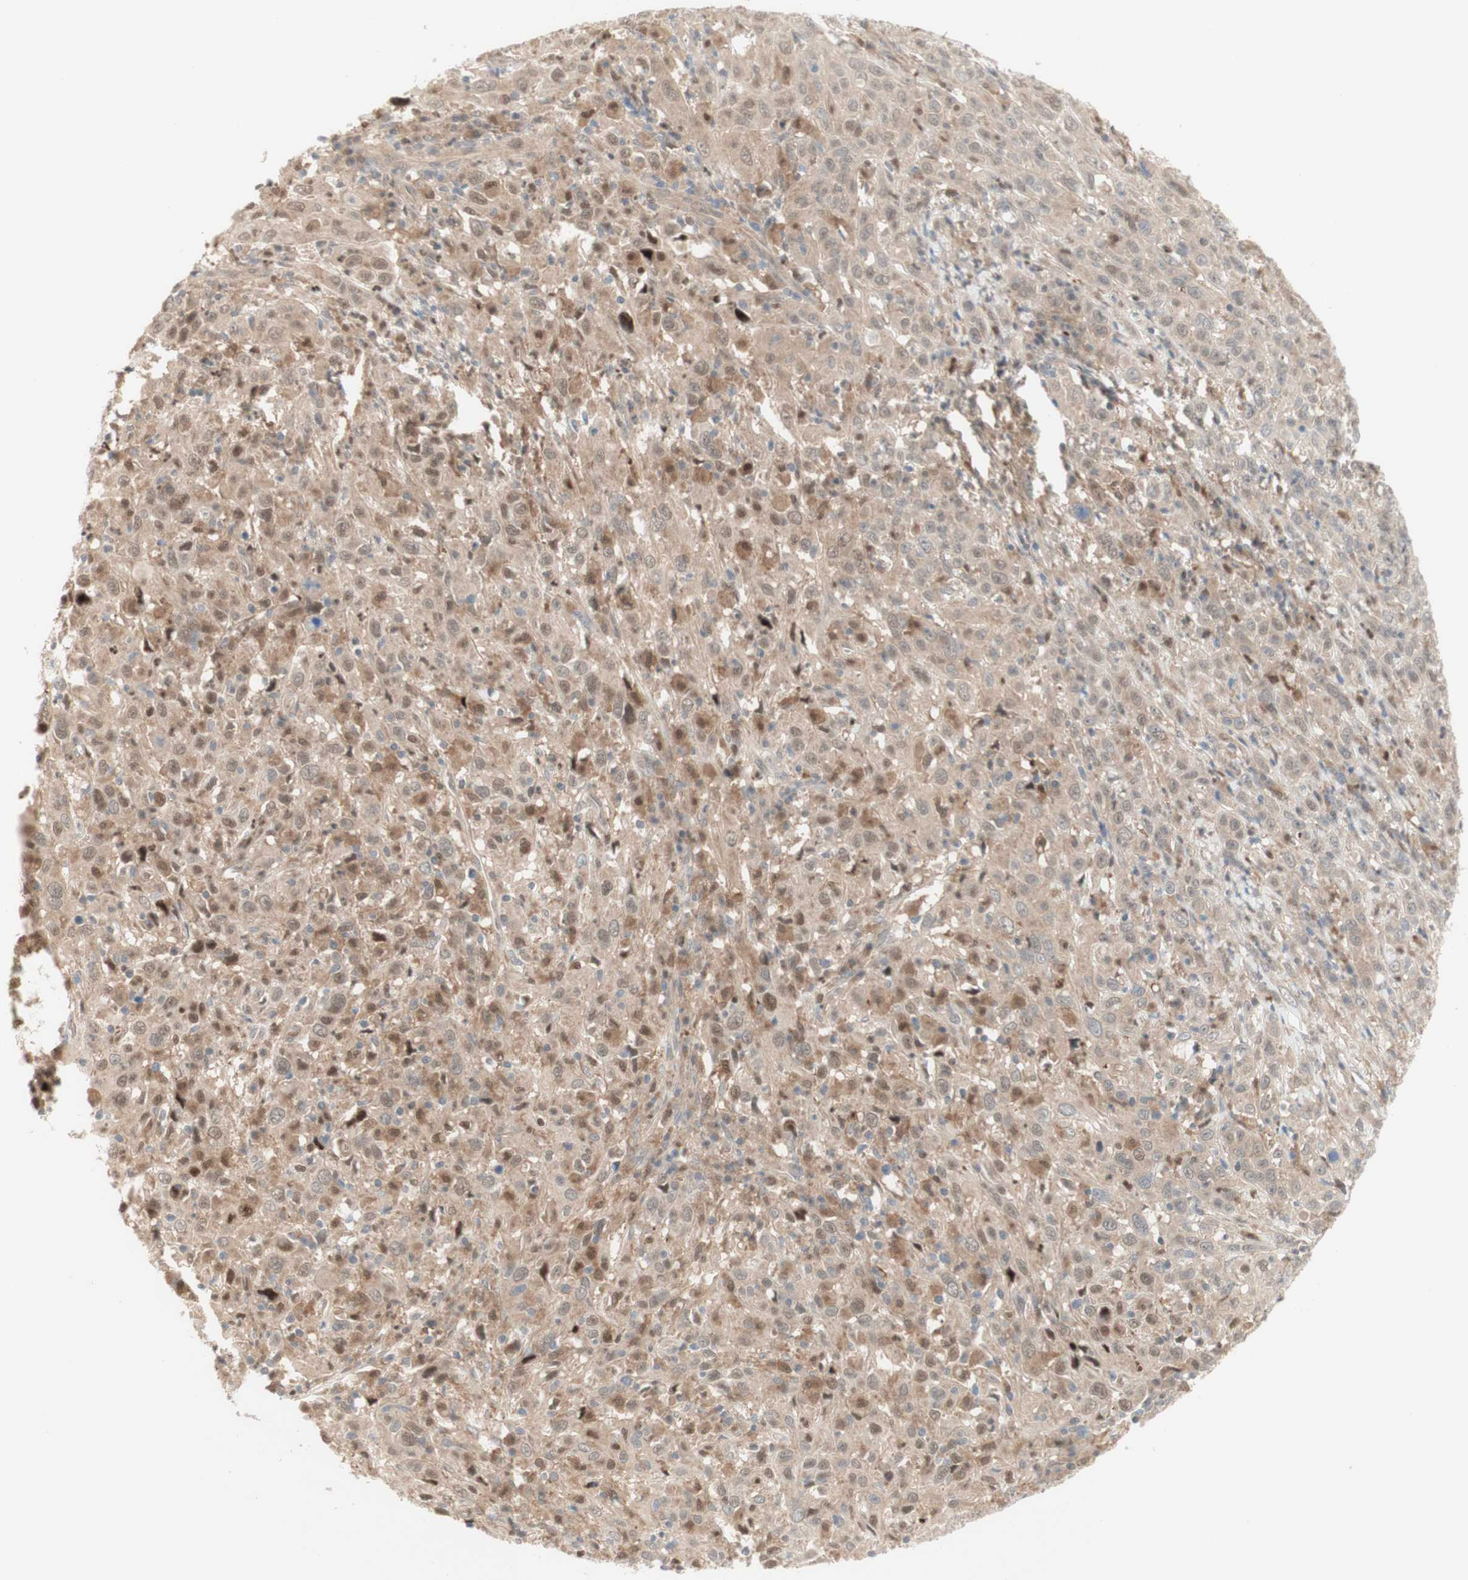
{"staining": {"intensity": "weak", "quantity": ">75%", "location": "cytoplasmic/membranous,nuclear"}, "tissue": "cervical cancer", "cell_type": "Tumor cells", "image_type": "cancer", "snomed": [{"axis": "morphology", "description": "Squamous cell carcinoma, NOS"}, {"axis": "topography", "description": "Cervix"}], "caption": "Squamous cell carcinoma (cervical) was stained to show a protein in brown. There is low levels of weak cytoplasmic/membranous and nuclear expression in about >75% of tumor cells.", "gene": "RFNG", "patient": {"sex": "female", "age": 46}}